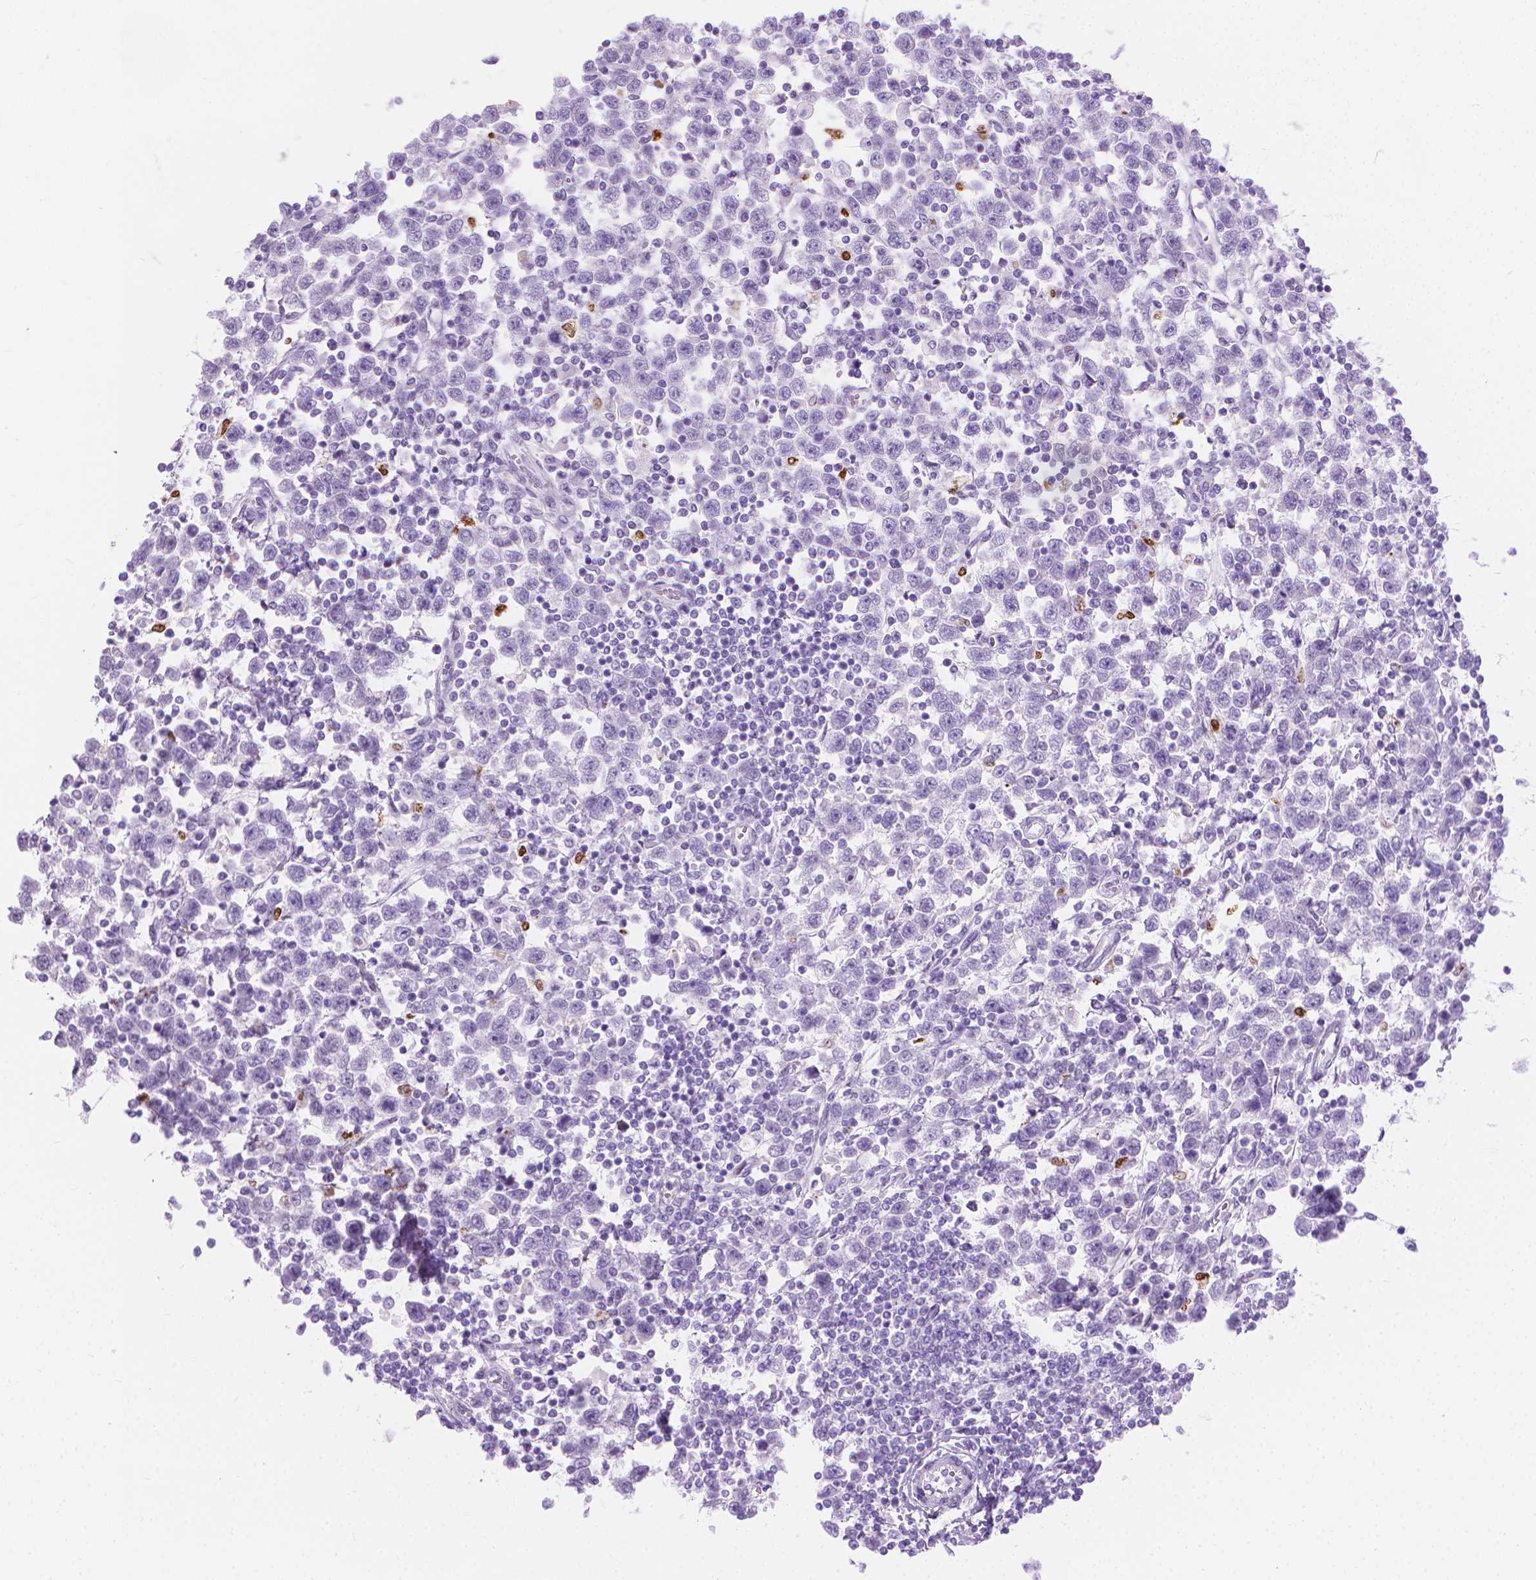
{"staining": {"intensity": "negative", "quantity": "none", "location": "none"}, "tissue": "testis cancer", "cell_type": "Tumor cells", "image_type": "cancer", "snomed": [{"axis": "morphology", "description": "Normal tissue, NOS"}, {"axis": "morphology", "description": "Seminoma, NOS"}, {"axis": "topography", "description": "Testis"}, {"axis": "topography", "description": "Epididymis"}], "caption": "The photomicrograph exhibits no staining of tumor cells in testis cancer.", "gene": "CFAP52", "patient": {"sex": "male", "age": 34}}